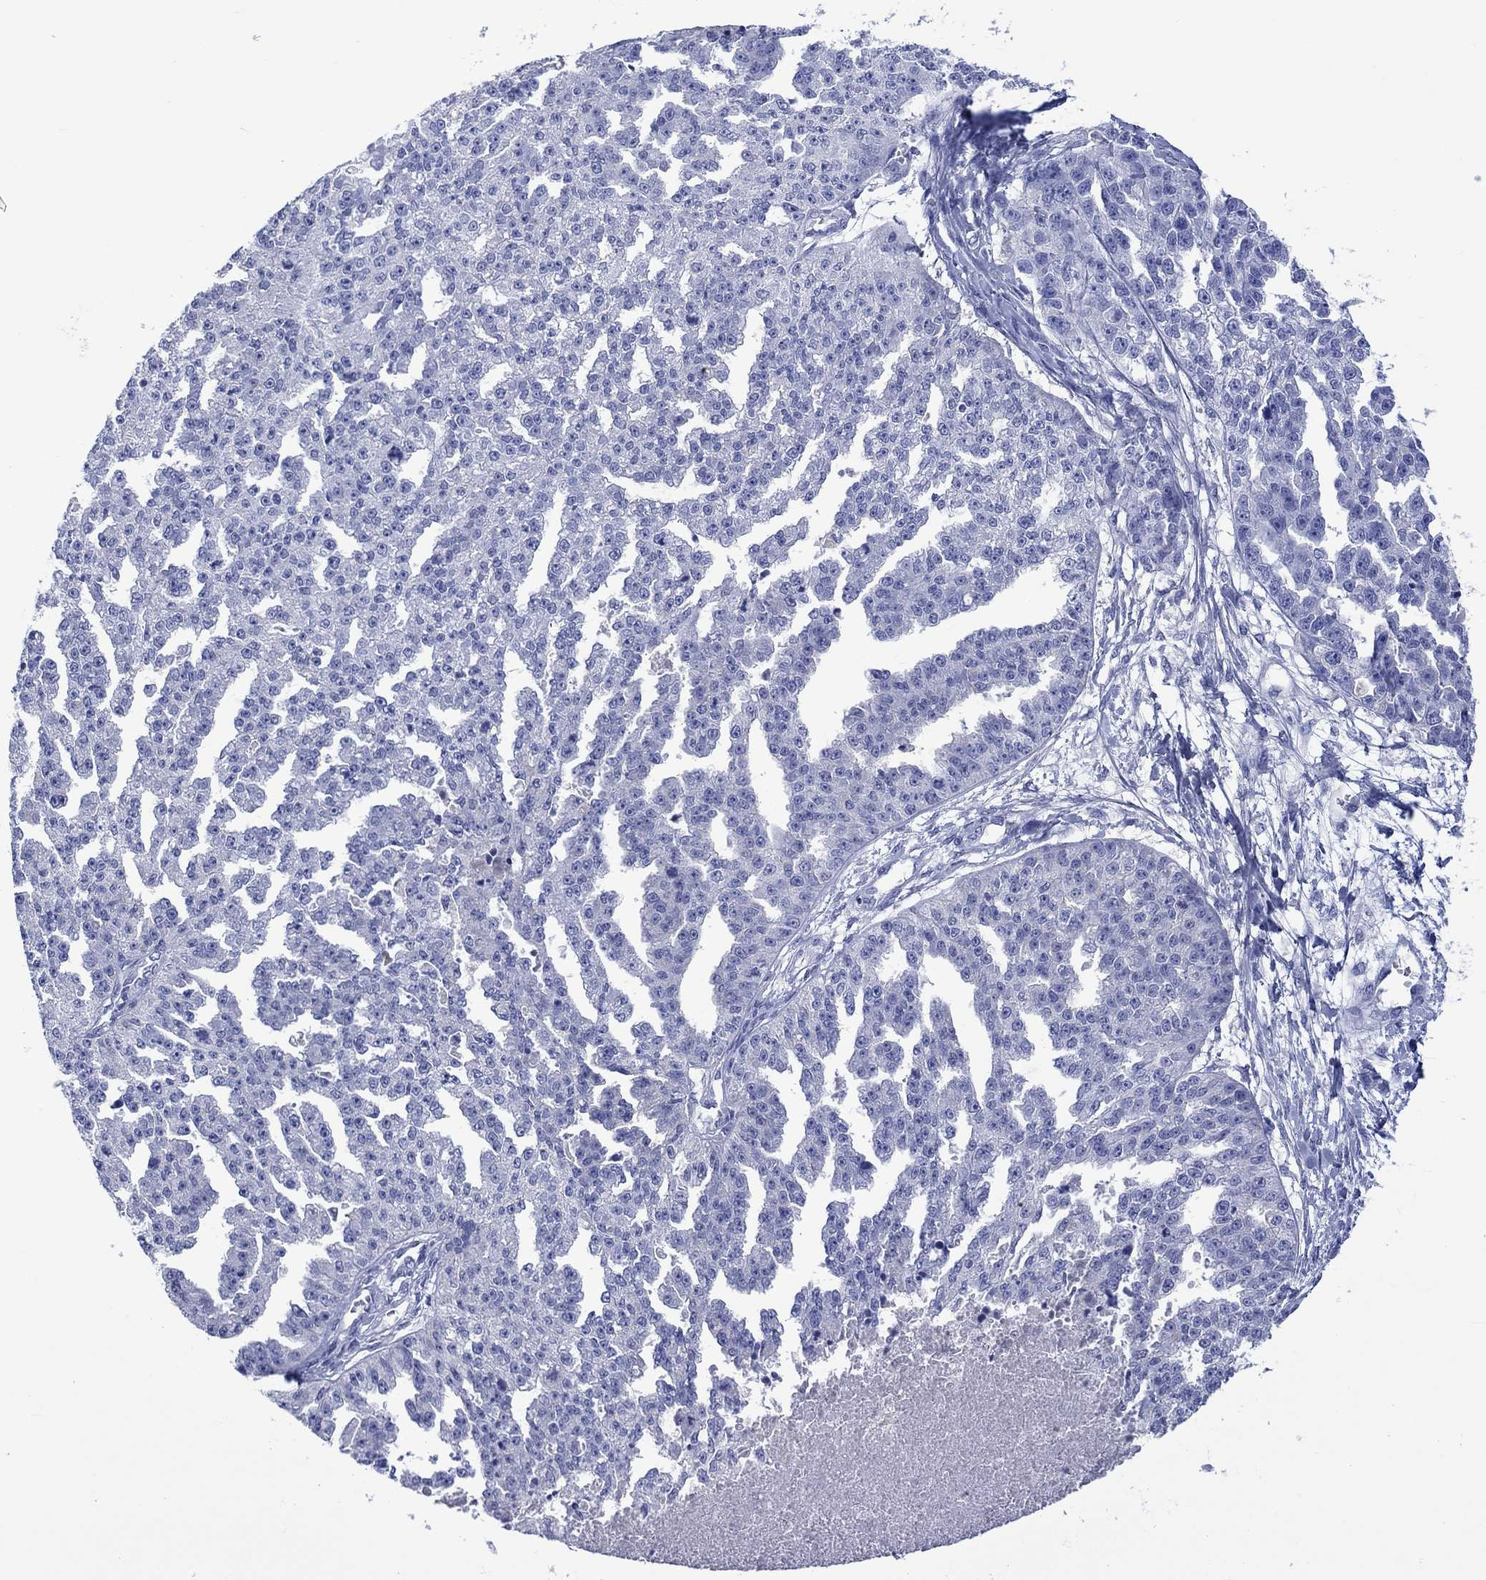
{"staining": {"intensity": "negative", "quantity": "none", "location": "none"}, "tissue": "ovarian cancer", "cell_type": "Tumor cells", "image_type": "cancer", "snomed": [{"axis": "morphology", "description": "Cystadenocarcinoma, serous, NOS"}, {"axis": "topography", "description": "Ovary"}], "caption": "Tumor cells show no significant protein expression in ovarian serous cystadenocarcinoma. The staining was performed using DAB to visualize the protein expression in brown, while the nuclei were stained in blue with hematoxylin (Magnification: 20x).", "gene": "CACNG3", "patient": {"sex": "female", "age": 58}}